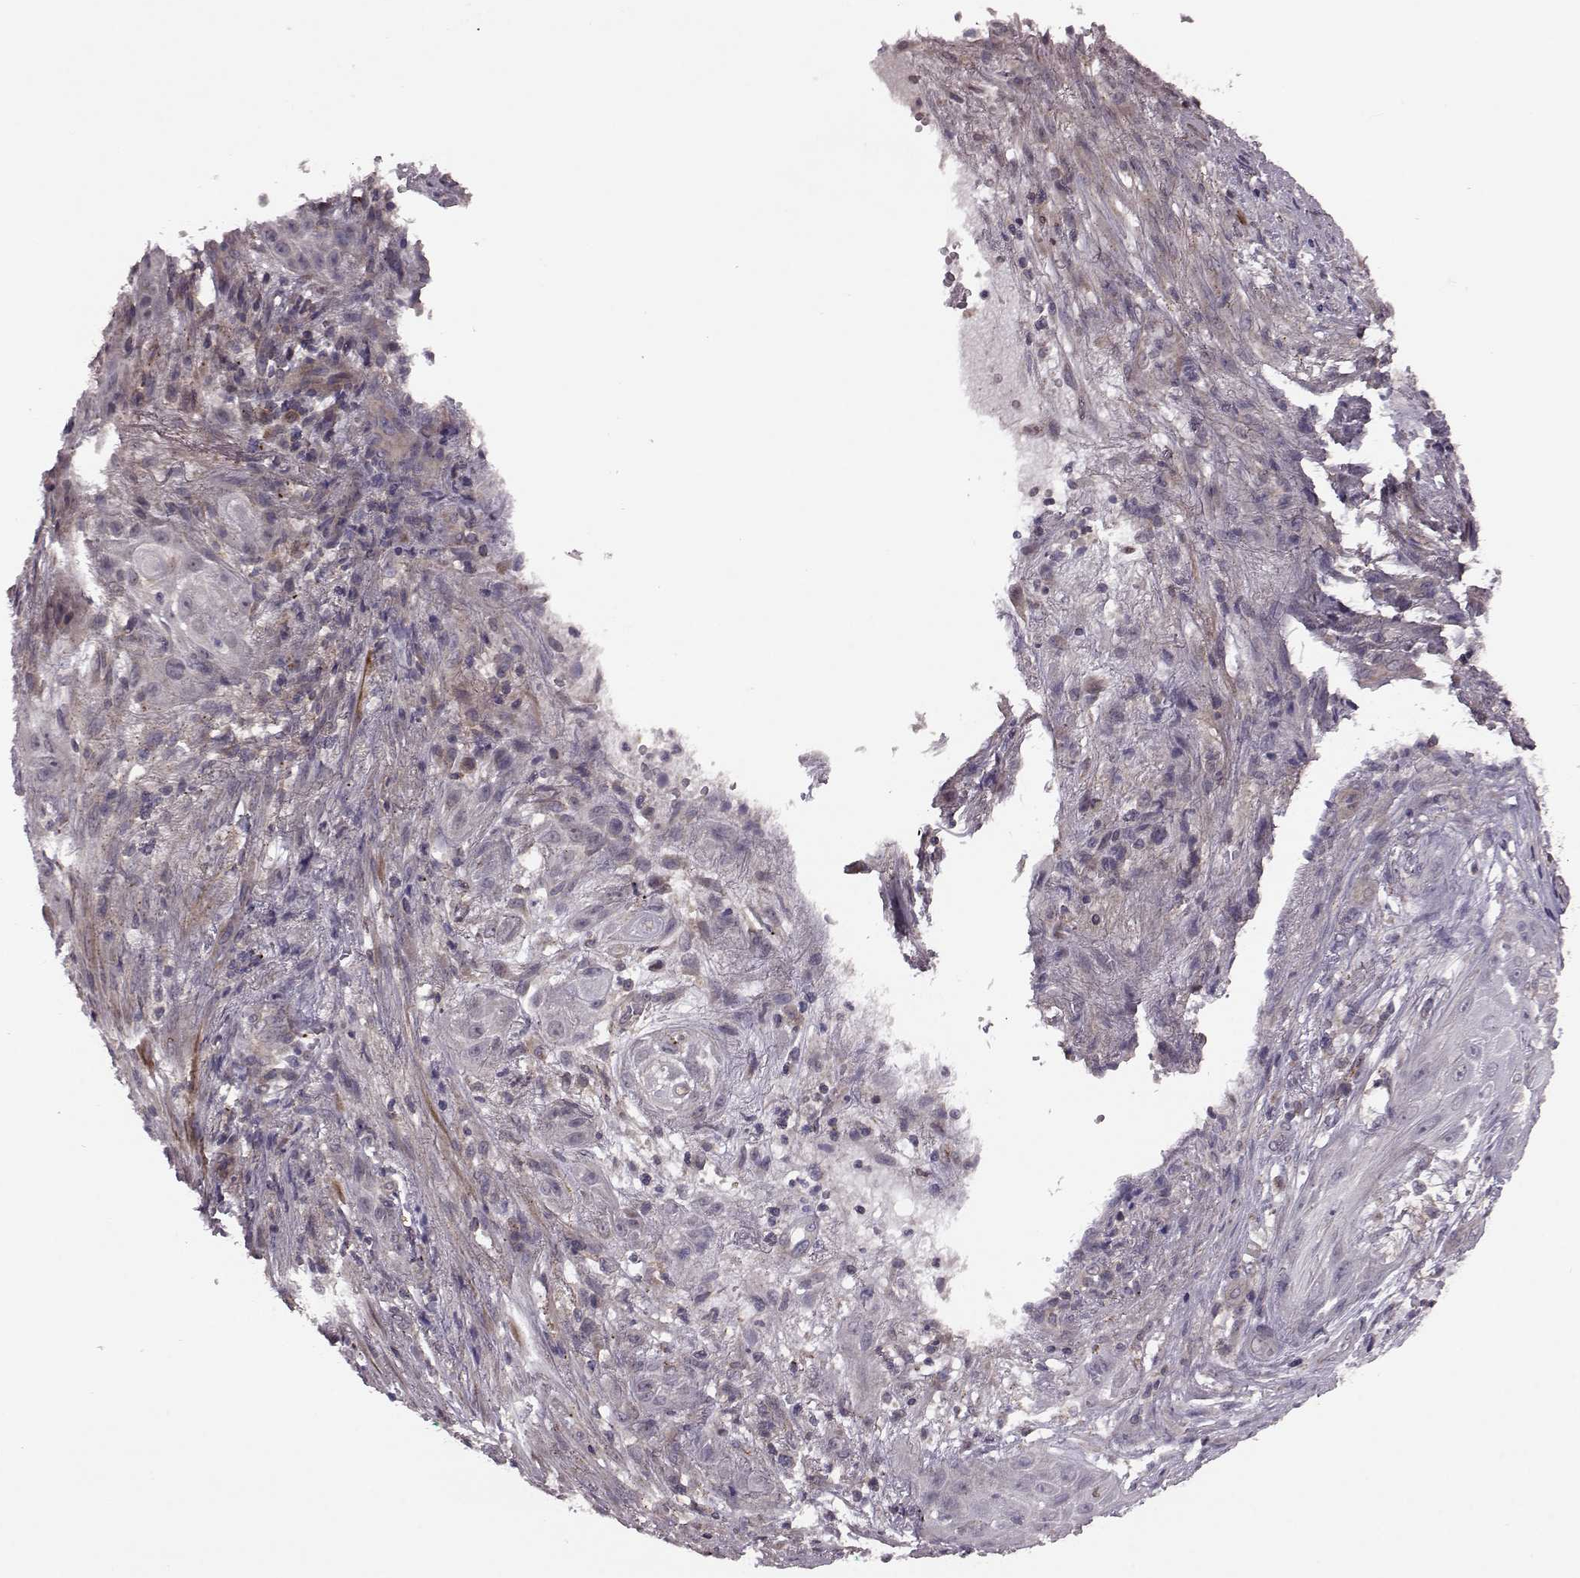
{"staining": {"intensity": "moderate", "quantity": "<25%", "location": "cytoplasmic/membranous"}, "tissue": "skin cancer", "cell_type": "Tumor cells", "image_type": "cancer", "snomed": [{"axis": "morphology", "description": "Squamous cell carcinoma, NOS"}, {"axis": "topography", "description": "Skin"}], "caption": "IHC (DAB) staining of human squamous cell carcinoma (skin) reveals moderate cytoplasmic/membranous protein positivity in approximately <25% of tumor cells. (brown staining indicates protein expression, while blue staining denotes nuclei).", "gene": "FNIP2", "patient": {"sex": "male", "age": 62}}